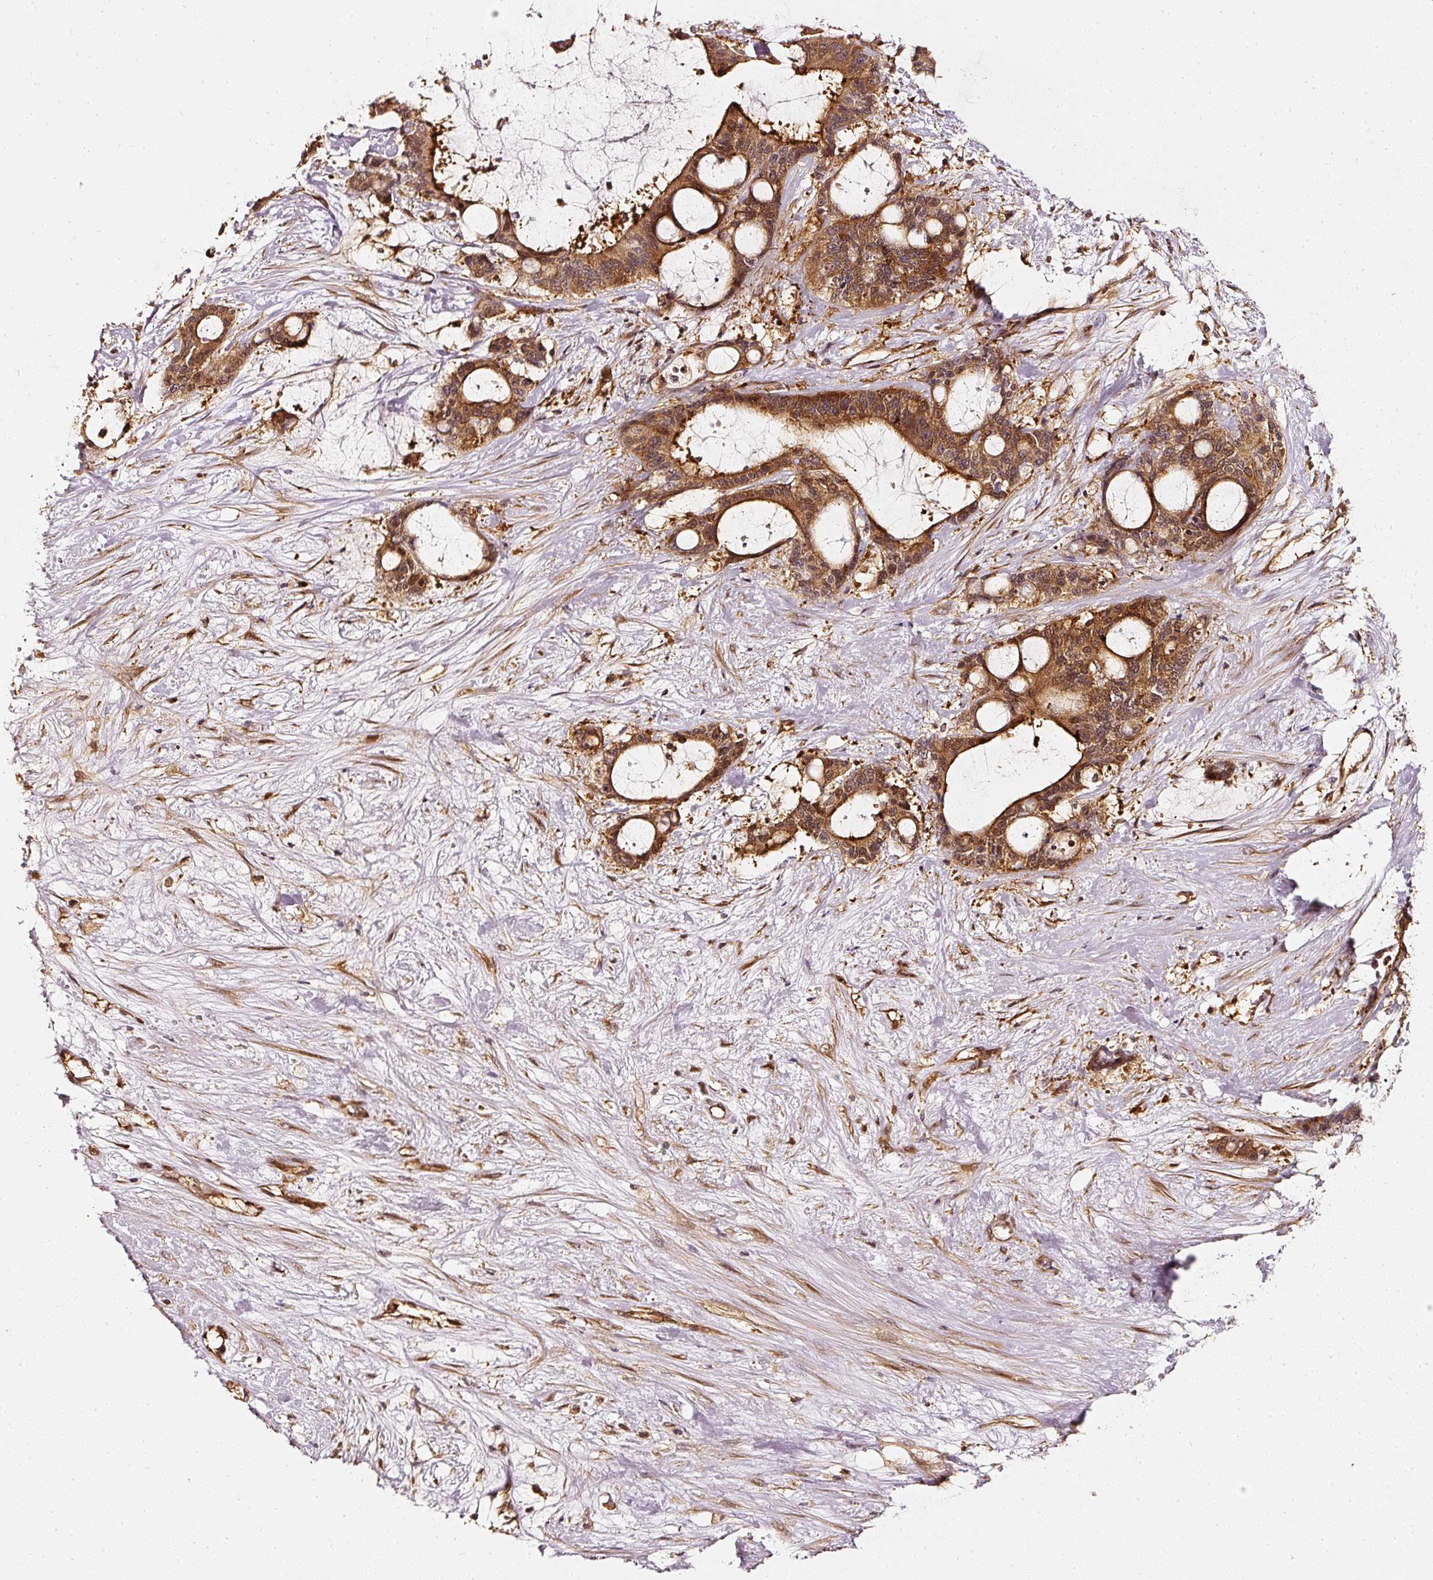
{"staining": {"intensity": "strong", "quantity": ">75%", "location": "cytoplasmic/membranous,nuclear"}, "tissue": "liver cancer", "cell_type": "Tumor cells", "image_type": "cancer", "snomed": [{"axis": "morphology", "description": "Normal tissue, NOS"}, {"axis": "morphology", "description": "Cholangiocarcinoma"}, {"axis": "topography", "description": "Liver"}, {"axis": "topography", "description": "Peripheral nerve tissue"}], "caption": "Strong cytoplasmic/membranous and nuclear staining for a protein is seen in about >75% of tumor cells of cholangiocarcinoma (liver) using IHC.", "gene": "ASMTL", "patient": {"sex": "female", "age": 73}}